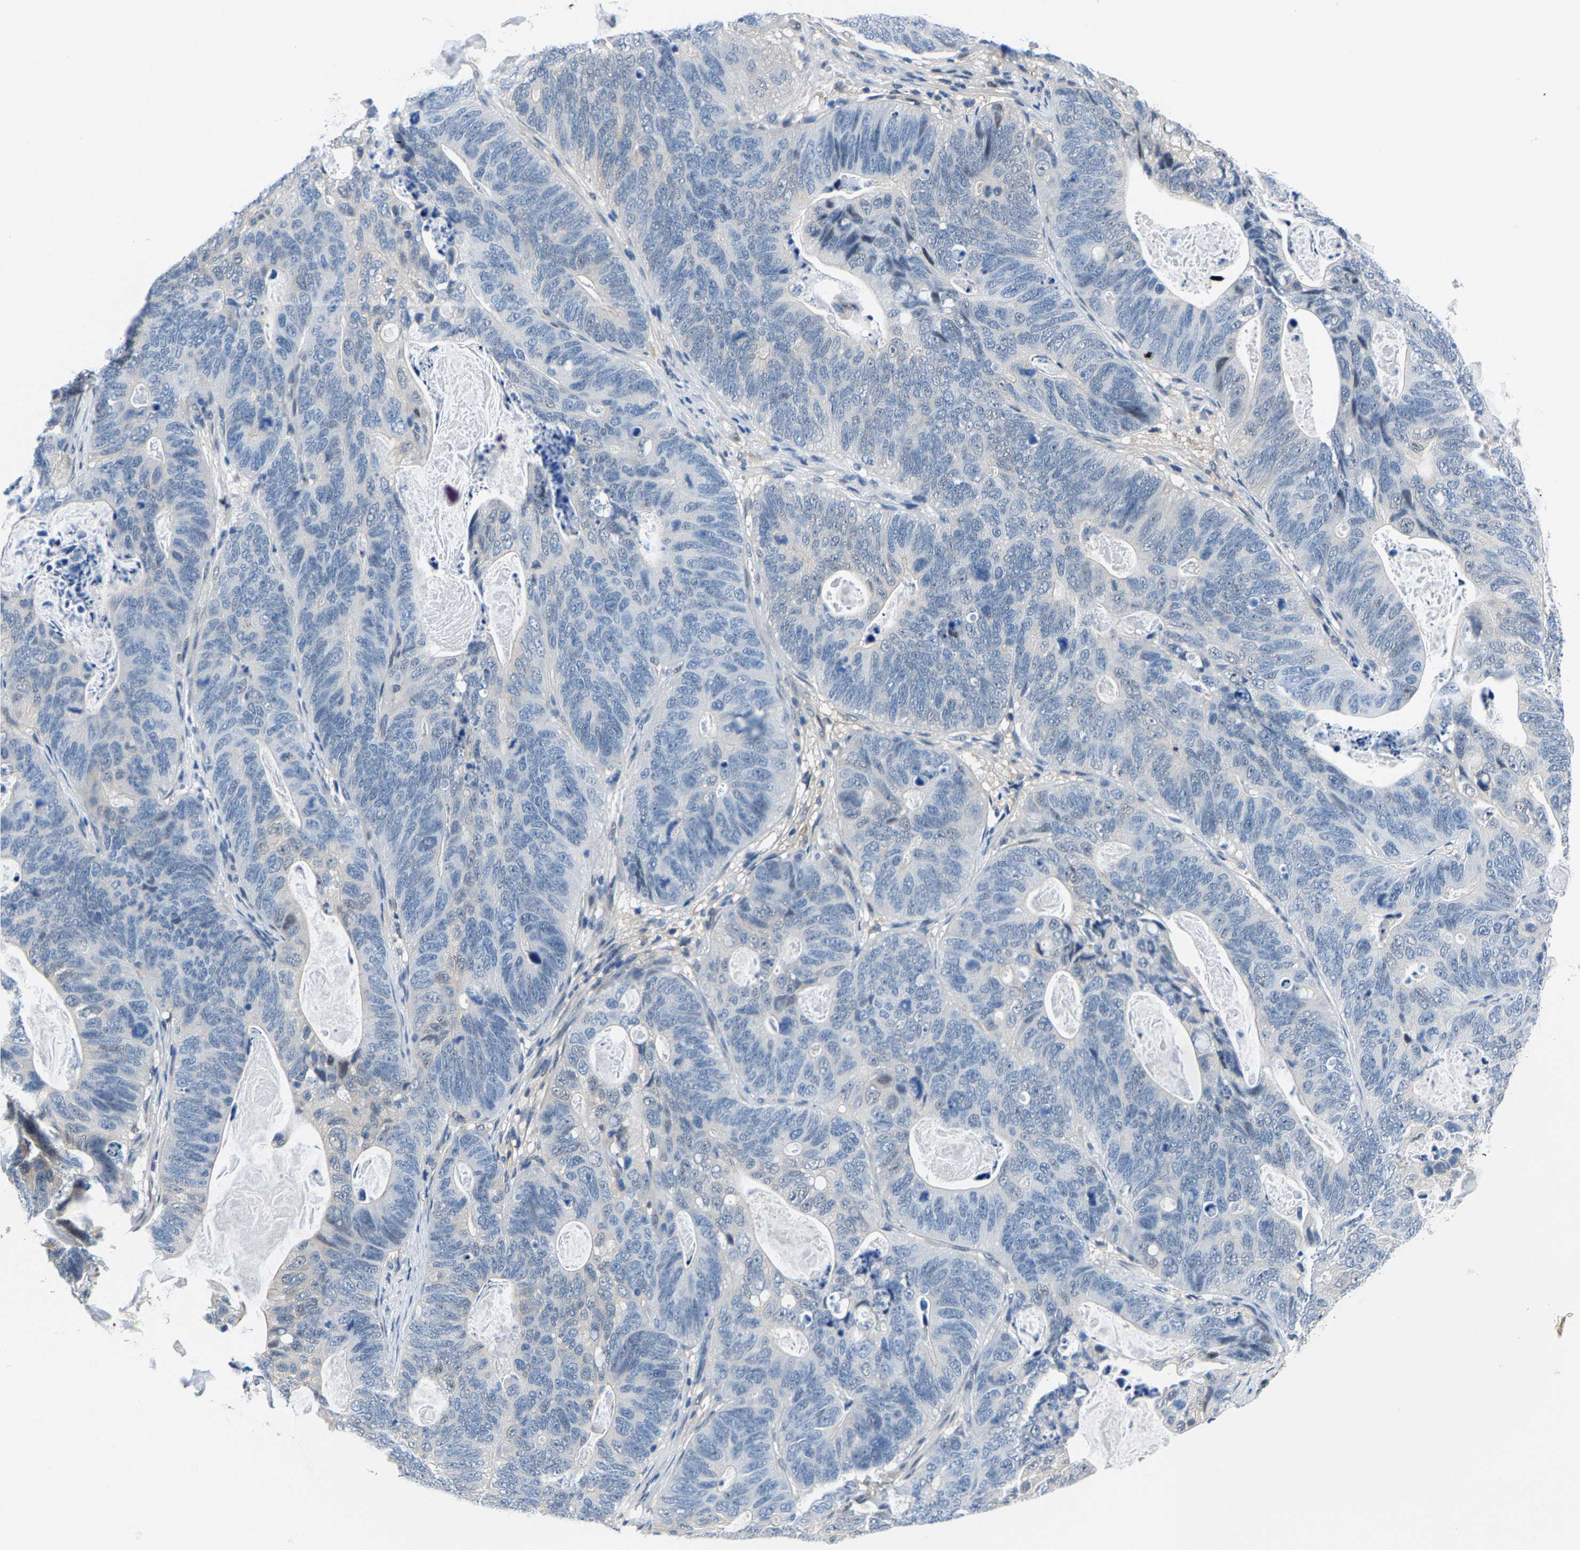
{"staining": {"intensity": "negative", "quantity": "none", "location": "none"}, "tissue": "stomach cancer", "cell_type": "Tumor cells", "image_type": "cancer", "snomed": [{"axis": "morphology", "description": "Normal tissue, NOS"}, {"axis": "morphology", "description": "Adenocarcinoma, NOS"}, {"axis": "topography", "description": "Stomach"}], "caption": "This is an immunohistochemistry photomicrograph of human stomach cancer (adenocarcinoma). There is no positivity in tumor cells.", "gene": "SSH3", "patient": {"sex": "female", "age": 89}}